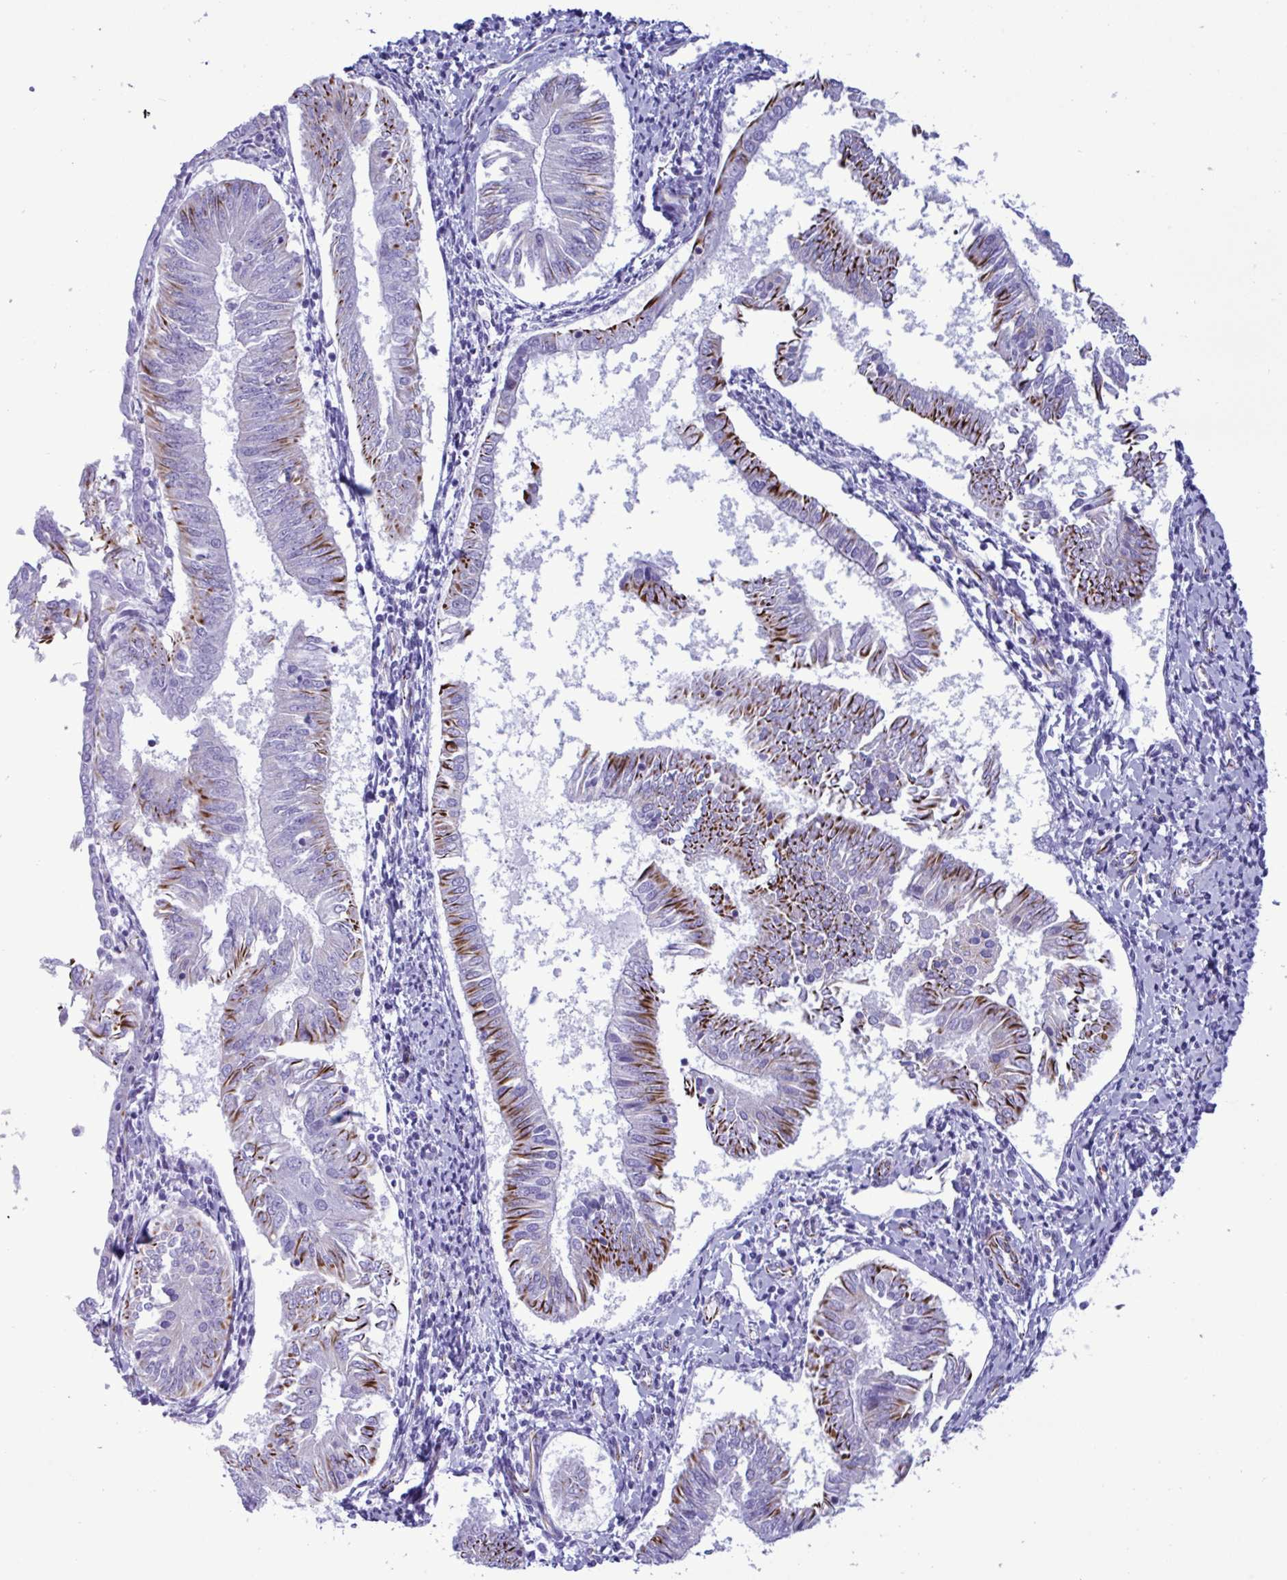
{"staining": {"intensity": "strong", "quantity": "25%-75%", "location": "cytoplasmic/membranous"}, "tissue": "endometrial cancer", "cell_type": "Tumor cells", "image_type": "cancer", "snomed": [{"axis": "morphology", "description": "Adenocarcinoma, NOS"}, {"axis": "topography", "description": "Endometrium"}], "caption": "Immunohistochemical staining of human endometrial cancer reveals high levels of strong cytoplasmic/membranous expression in about 25%-75% of tumor cells.", "gene": "SMAD5", "patient": {"sex": "female", "age": 58}}